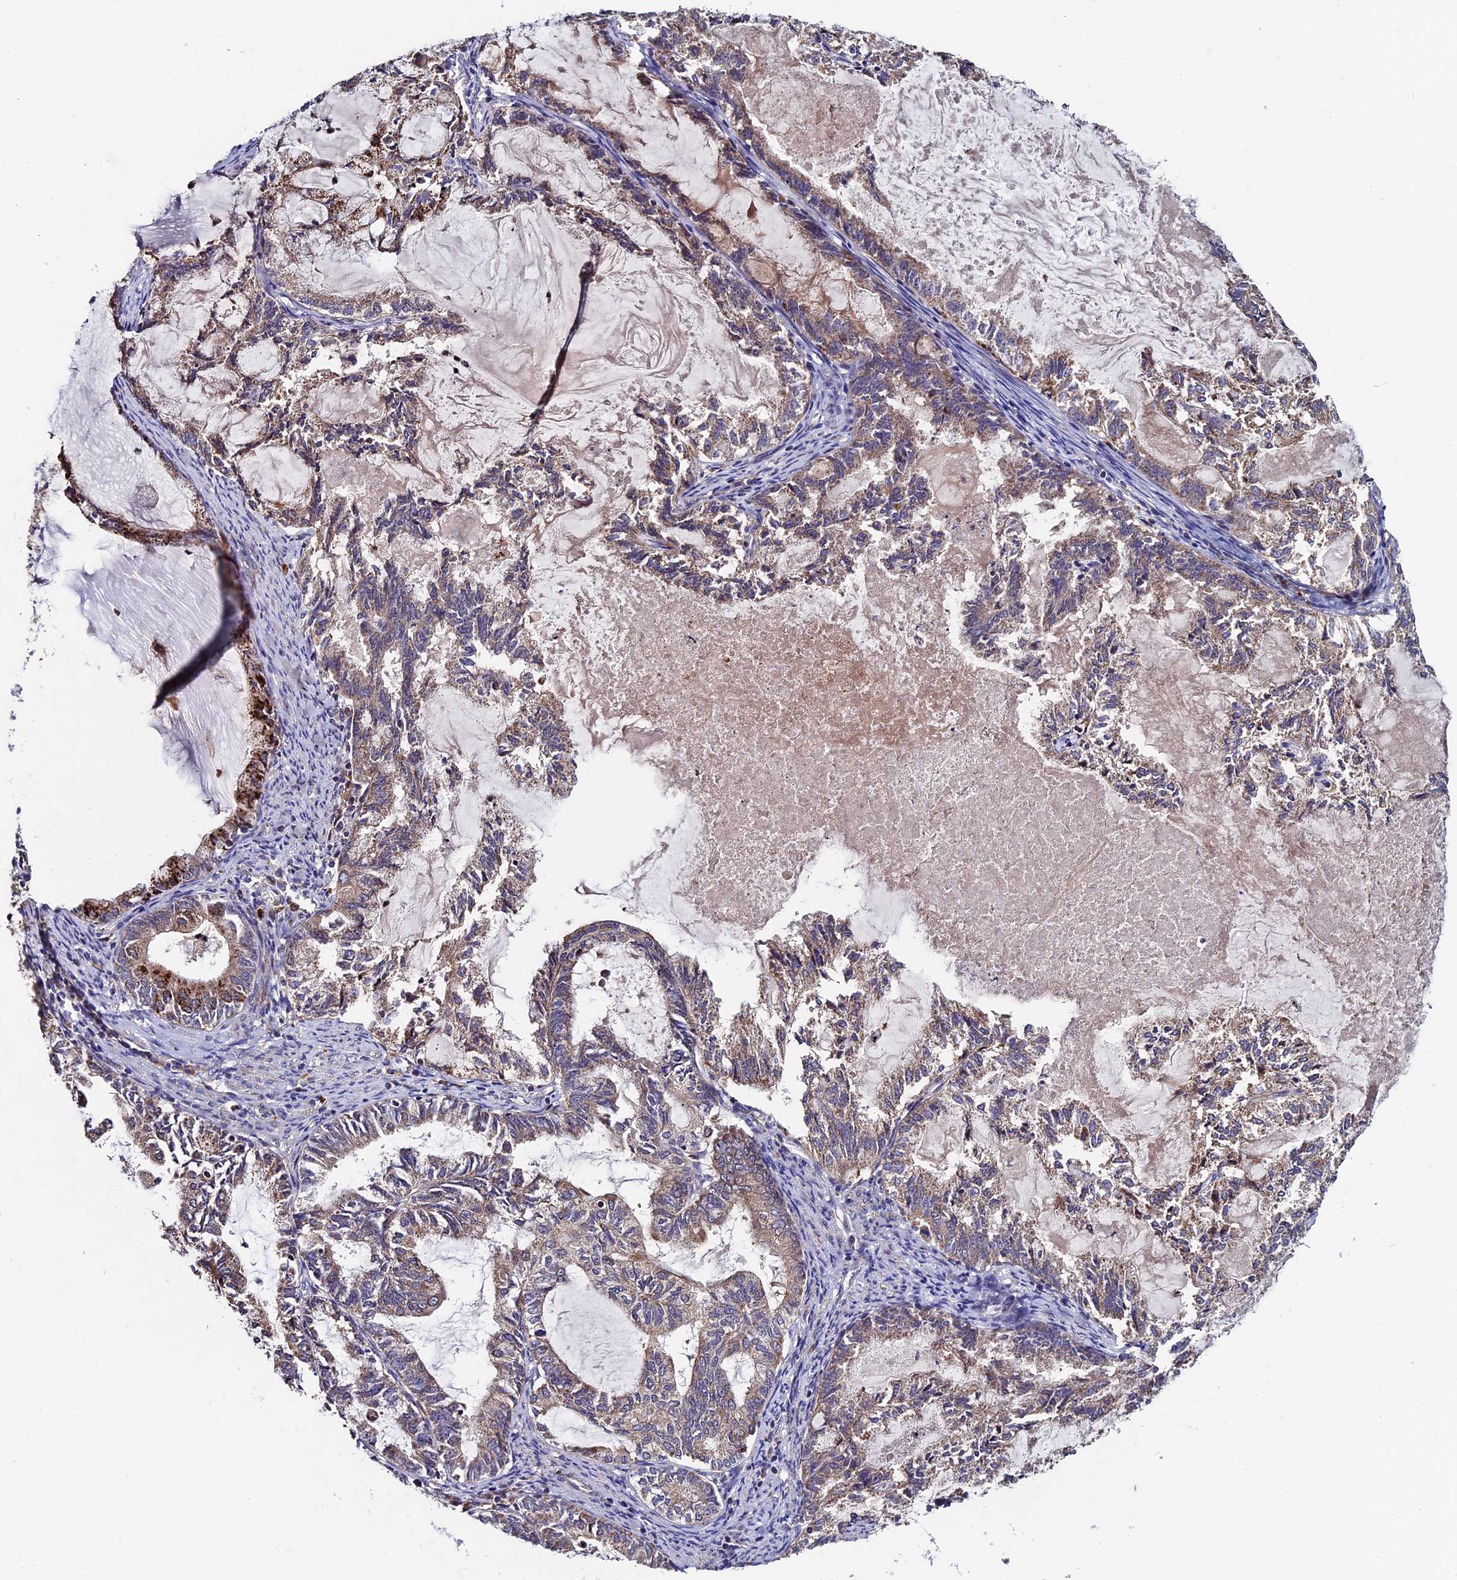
{"staining": {"intensity": "weak", "quantity": ">75%", "location": "cytoplasmic/membranous"}, "tissue": "endometrial cancer", "cell_type": "Tumor cells", "image_type": "cancer", "snomed": [{"axis": "morphology", "description": "Adenocarcinoma, NOS"}, {"axis": "topography", "description": "Endometrium"}], "caption": "The image displays immunohistochemical staining of endometrial cancer (adenocarcinoma). There is weak cytoplasmic/membranous positivity is seen in approximately >75% of tumor cells. (DAB IHC, brown staining for protein, blue staining for nuclei).", "gene": "RNF17", "patient": {"sex": "female", "age": 86}}